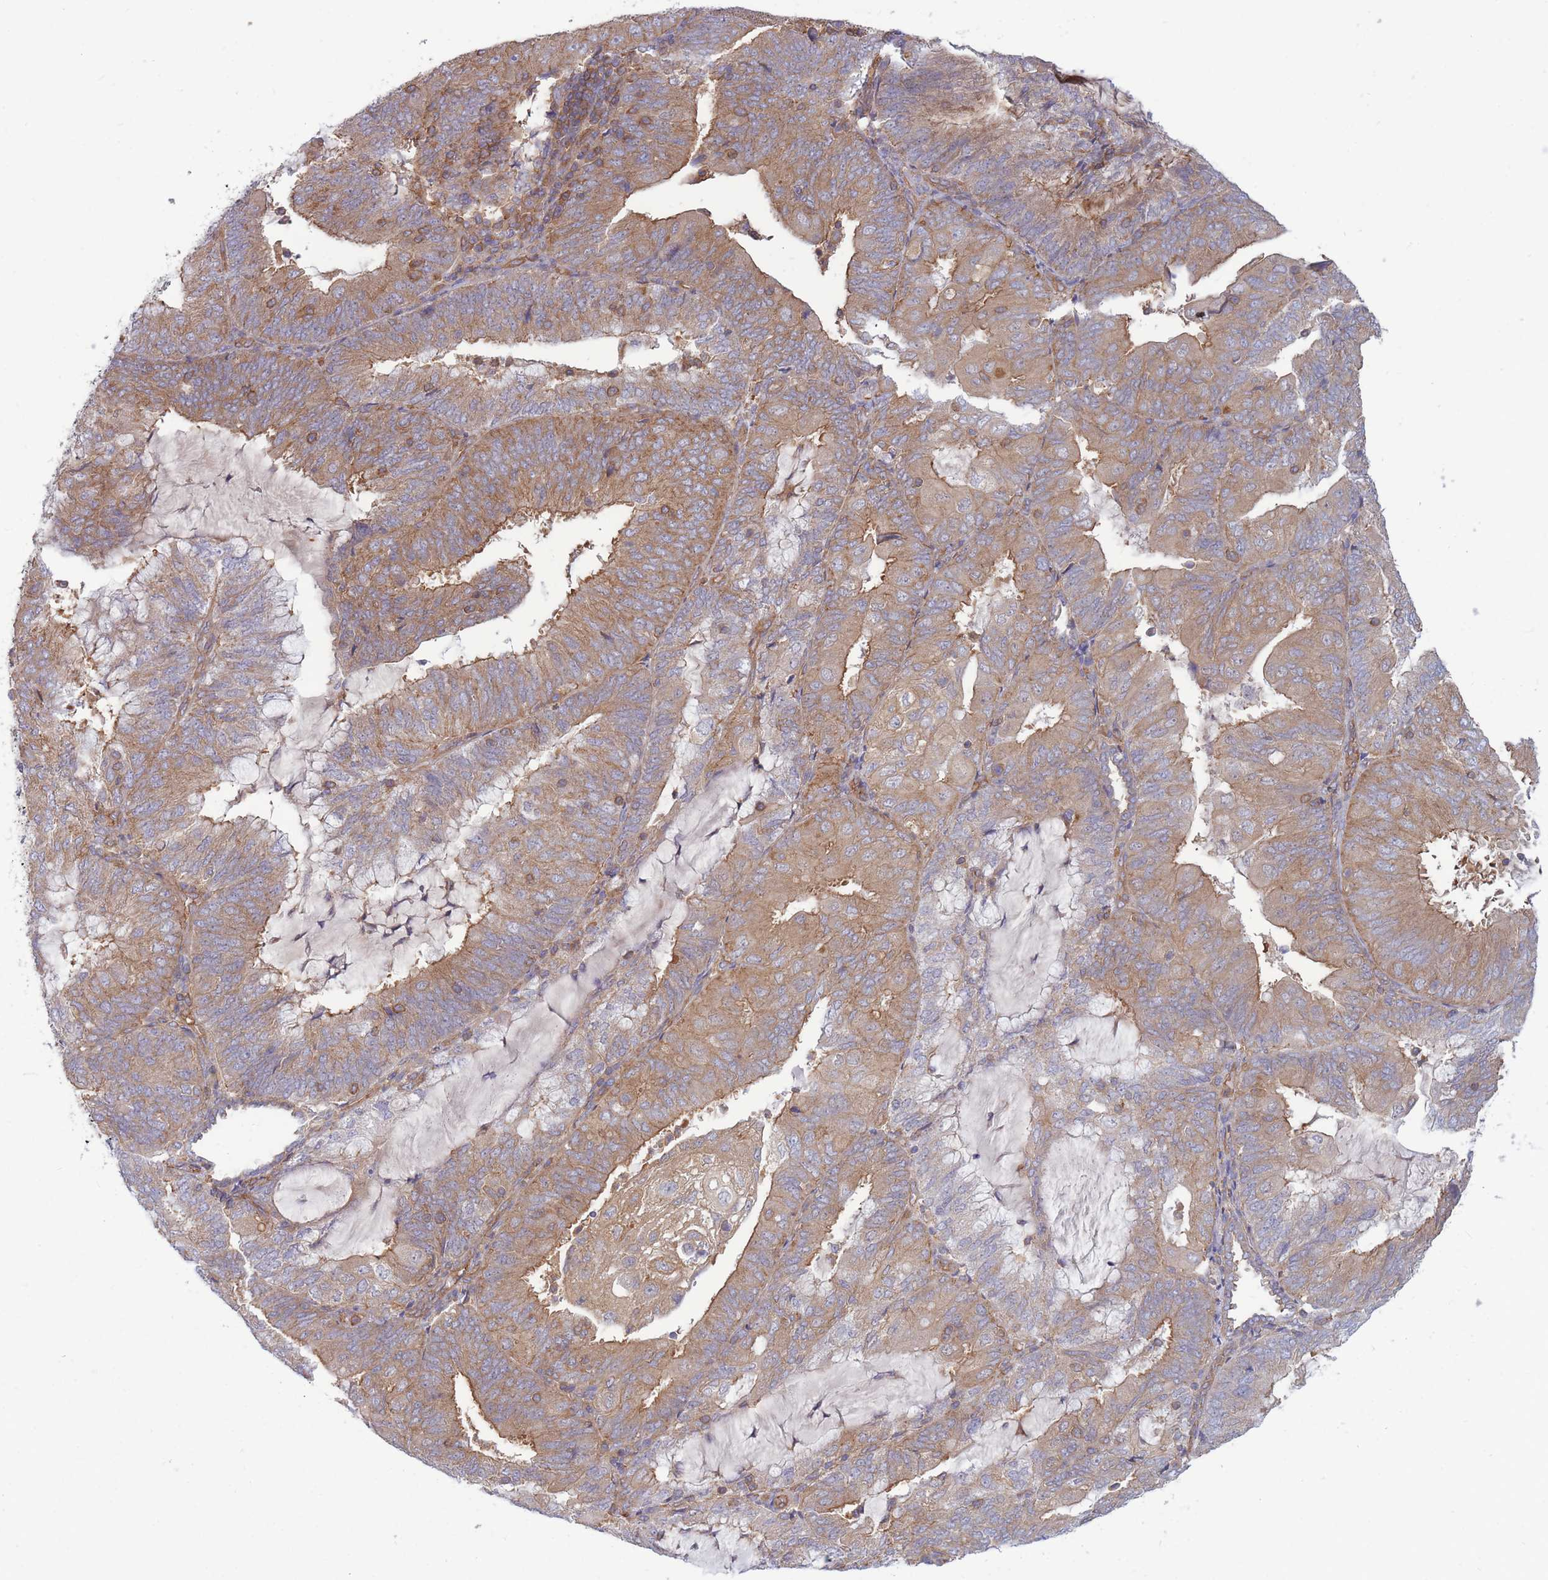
{"staining": {"intensity": "moderate", "quantity": ">75%", "location": "cytoplasmic/membranous"}, "tissue": "endometrial cancer", "cell_type": "Tumor cells", "image_type": "cancer", "snomed": [{"axis": "morphology", "description": "Adenocarcinoma, NOS"}, {"axis": "topography", "description": "Endometrium"}], "caption": "This is a histology image of immunohistochemistry staining of endometrial adenocarcinoma, which shows moderate positivity in the cytoplasmic/membranous of tumor cells.", "gene": "GGA1", "patient": {"sex": "female", "age": 81}}